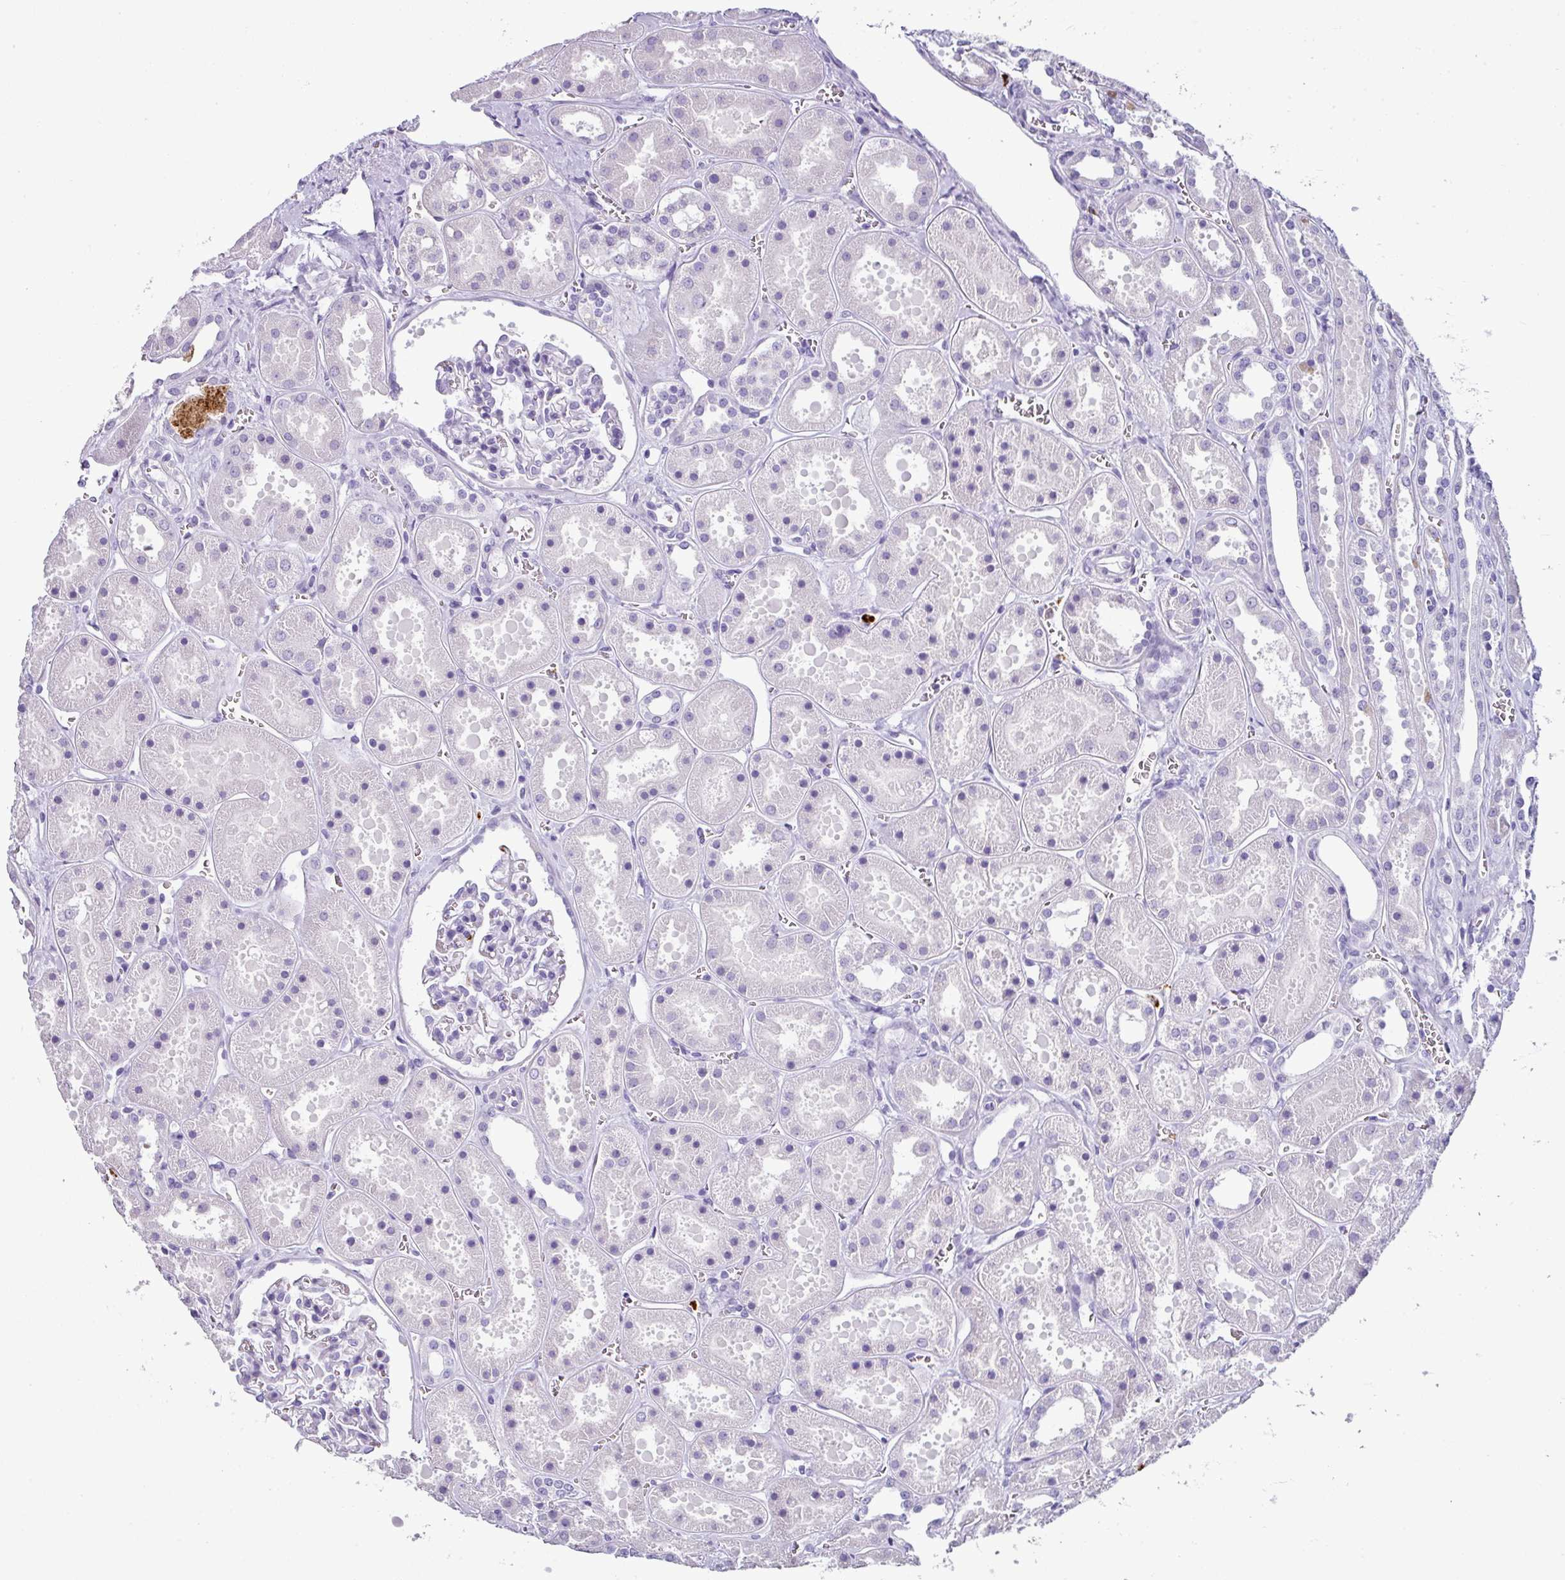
{"staining": {"intensity": "negative", "quantity": "none", "location": "none"}, "tissue": "kidney", "cell_type": "Cells in glomeruli", "image_type": "normal", "snomed": [{"axis": "morphology", "description": "Normal tissue, NOS"}, {"axis": "topography", "description": "Kidney"}], "caption": "High power microscopy histopathology image of an immunohistochemistry histopathology image of unremarkable kidney, revealing no significant staining in cells in glomeruli.", "gene": "CTSG", "patient": {"sex": "female", "age": 41}}